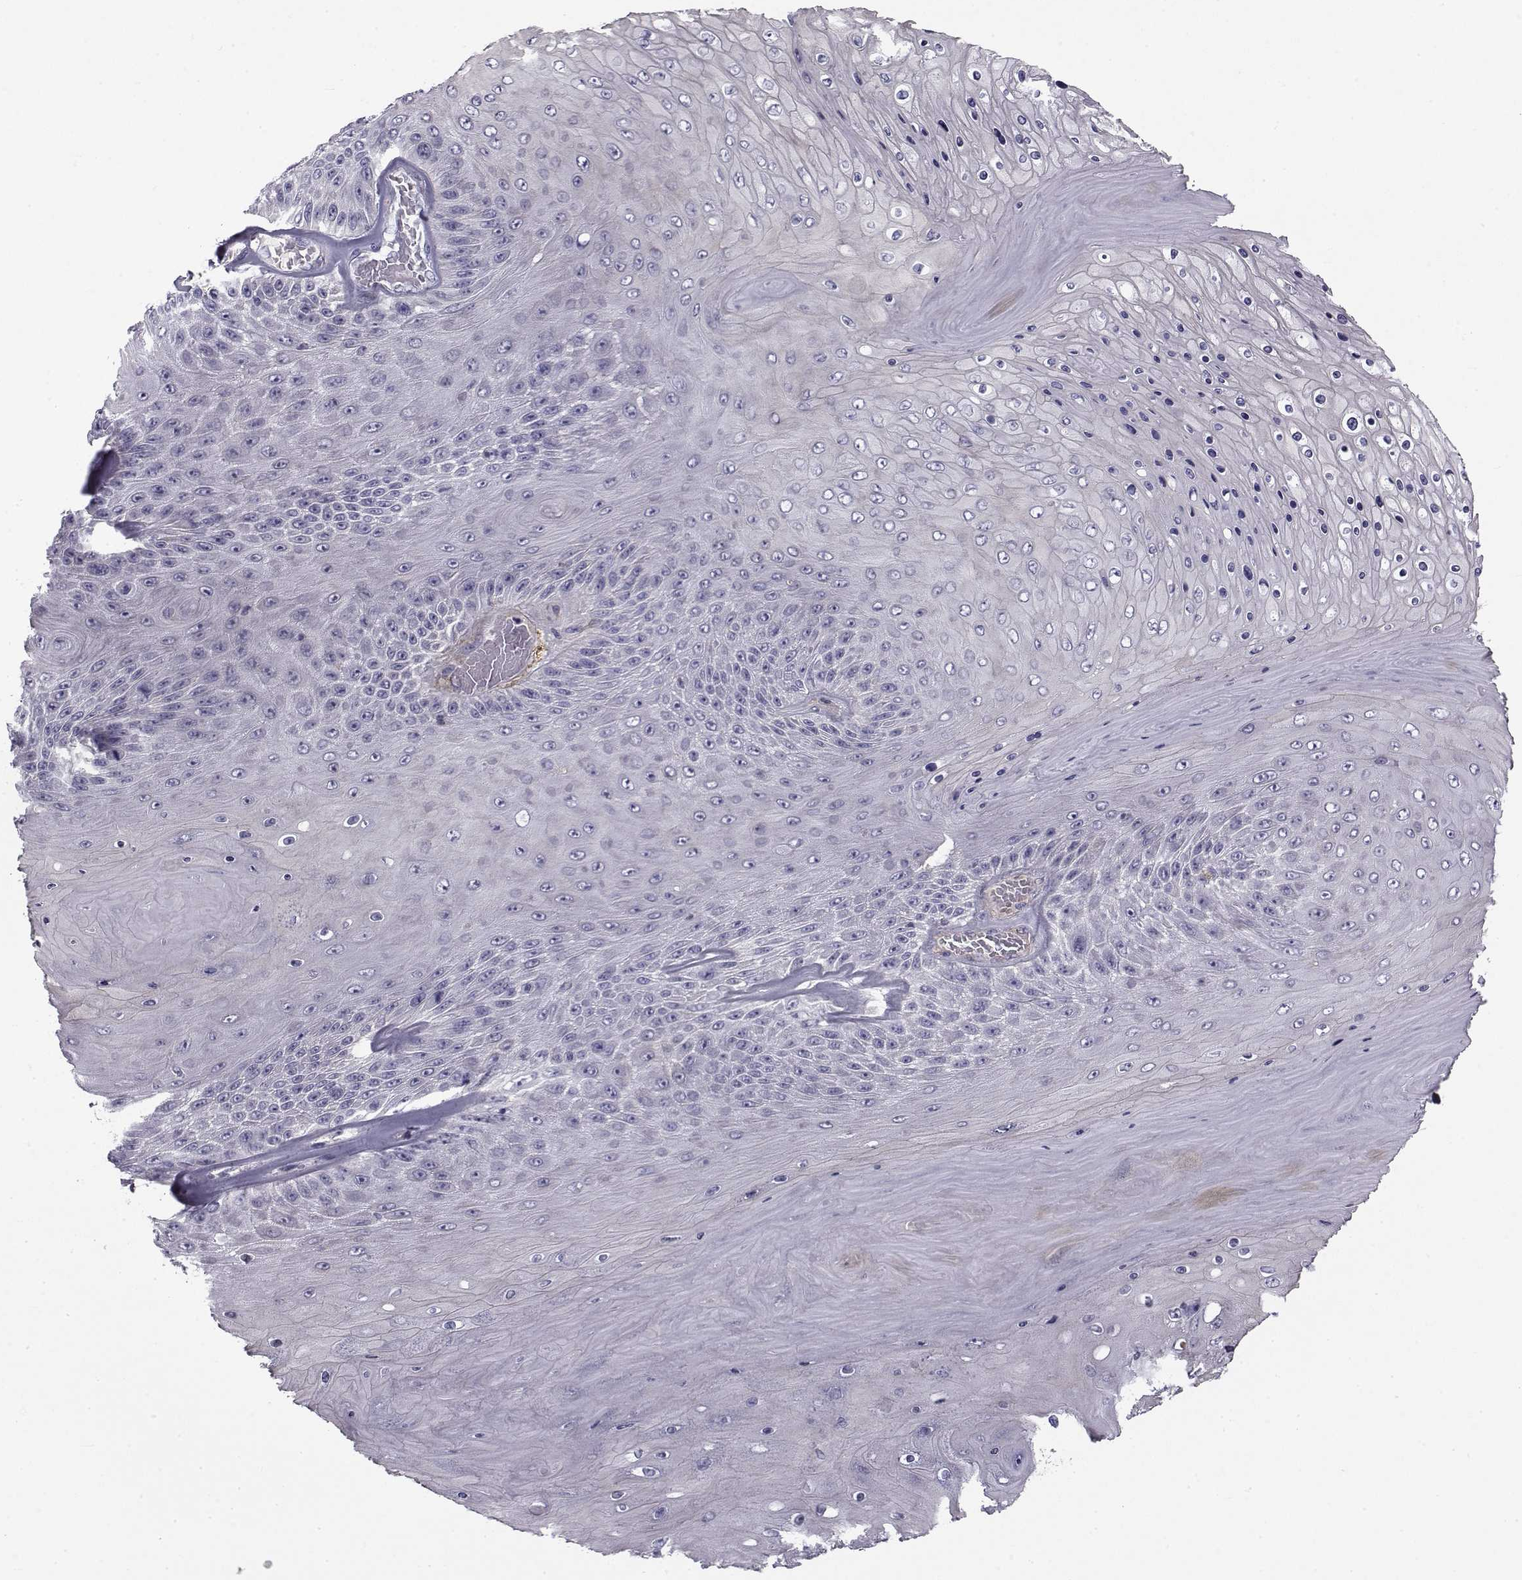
{"staining": {"intensity": "negative", "quantity": "none", "location": "none"}, "tissue": "skin cancer", "cell_type": "Tumor cells", "image_type": "cancer", "snomed": [{"axis": "morphology", "description": "Squamous cell carcinoma, NOS"}, {"axis": "topography", "description": "Skin"}], "caption": "Tumor cells show no significant staining in skin cancer. (Stains: DAB (3,3'-diaminobenzidine) immunohistochemistry (IHC) with hematoxylin counter stain, Microscopy: brightfield microscopy at high magnification).", "gene": "LRRC27", "patient": {"sex": "male", "age": 62}}